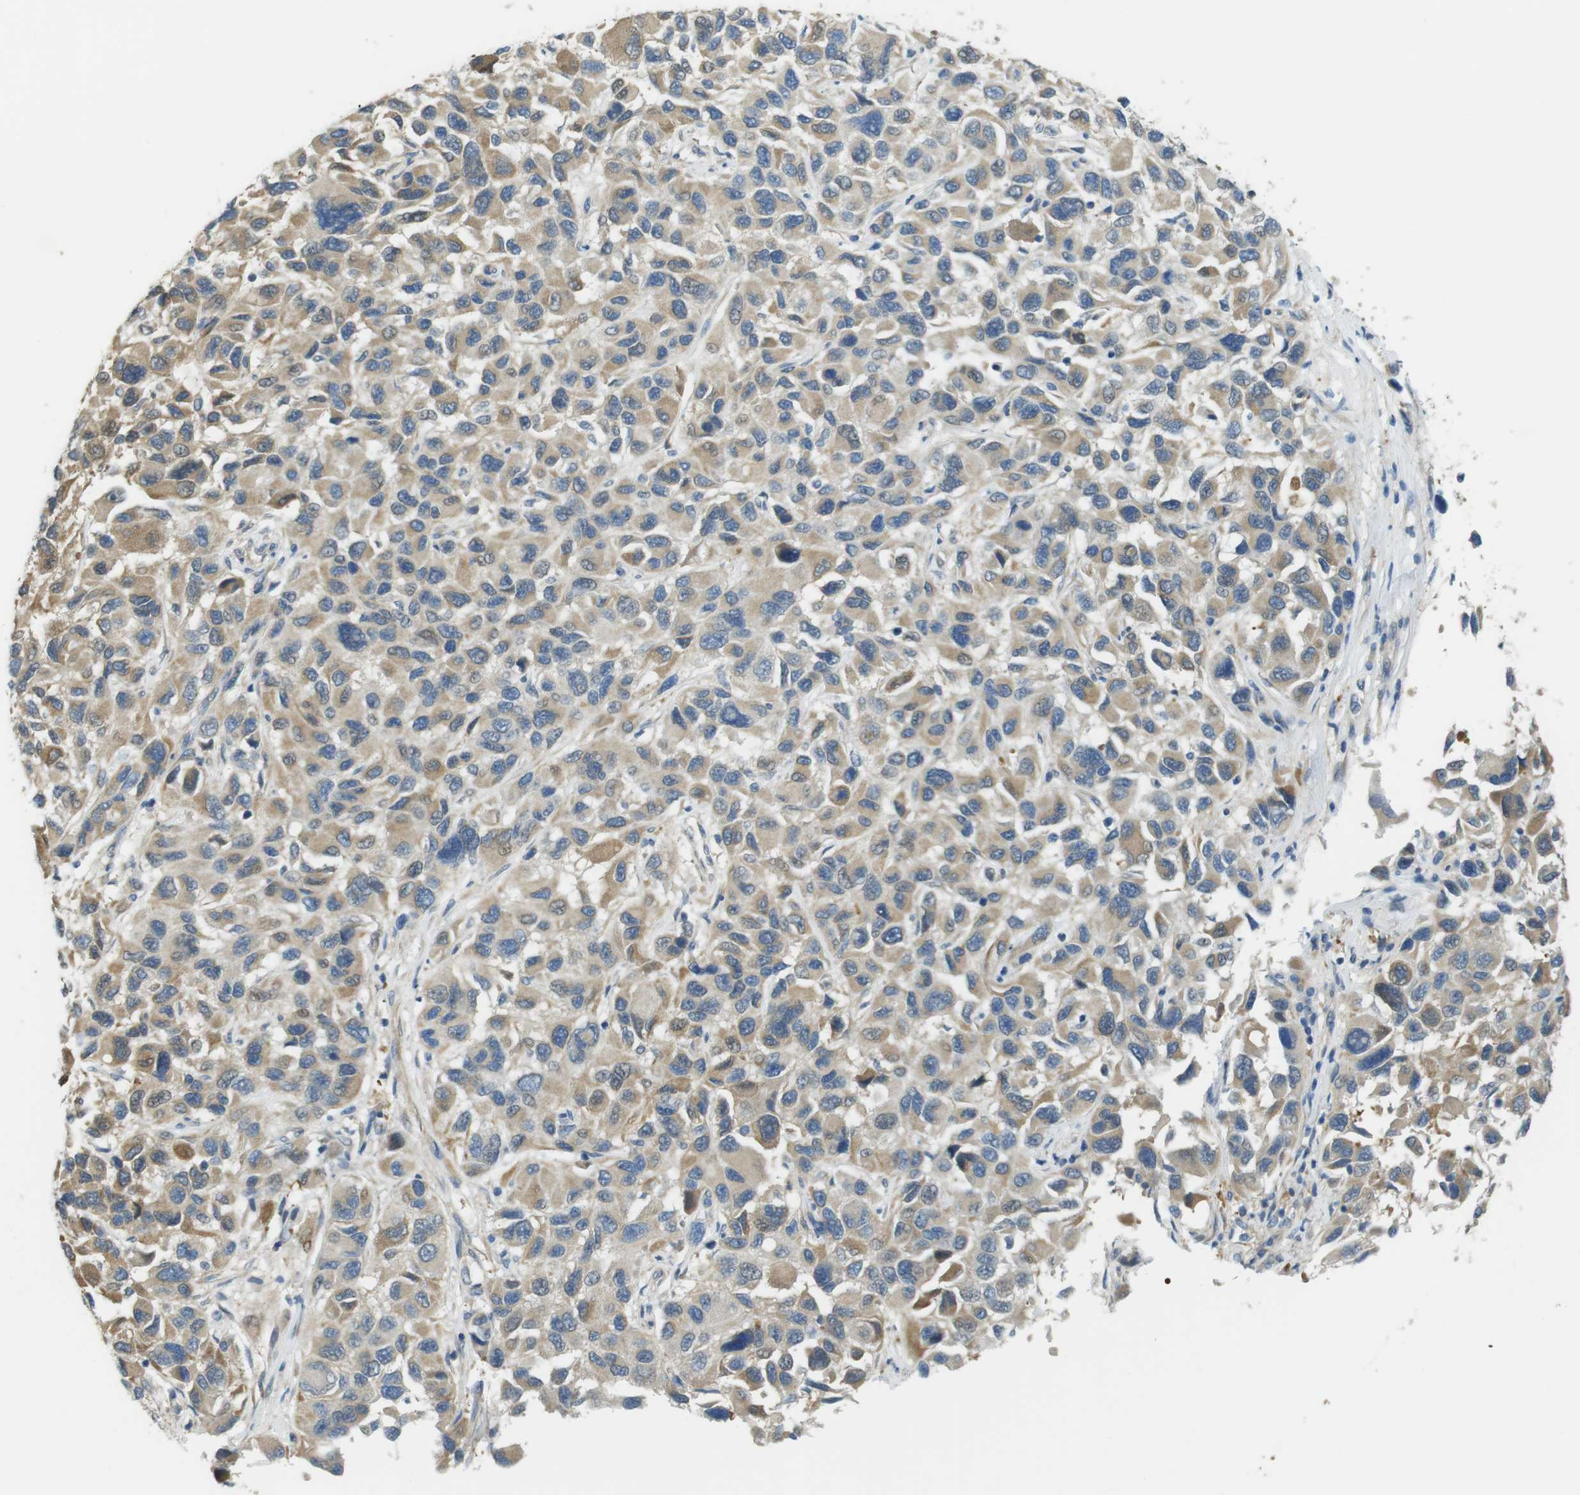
{"staining": {"intensity": "moderate", "quantity": "25%-75%", "location": "cytoplasmic/membranous"}, "tissue": "melanoma", "cell_type": "Tumor cells", "image_type": "cancer", "snomed": [{"axis": "morphology", "description": "Malignant melanoma, NOS"}, {"axis": "topography", "description": "Skin"}], "caption": "Immunohistochemical staining of human melanoma exhibits medium levels of moderate cytoplasmic/membranous staining in about 25%-75% of tumor cells.", "gene": "ABHD15", "patient": {"sex": "male", "age": 53}}